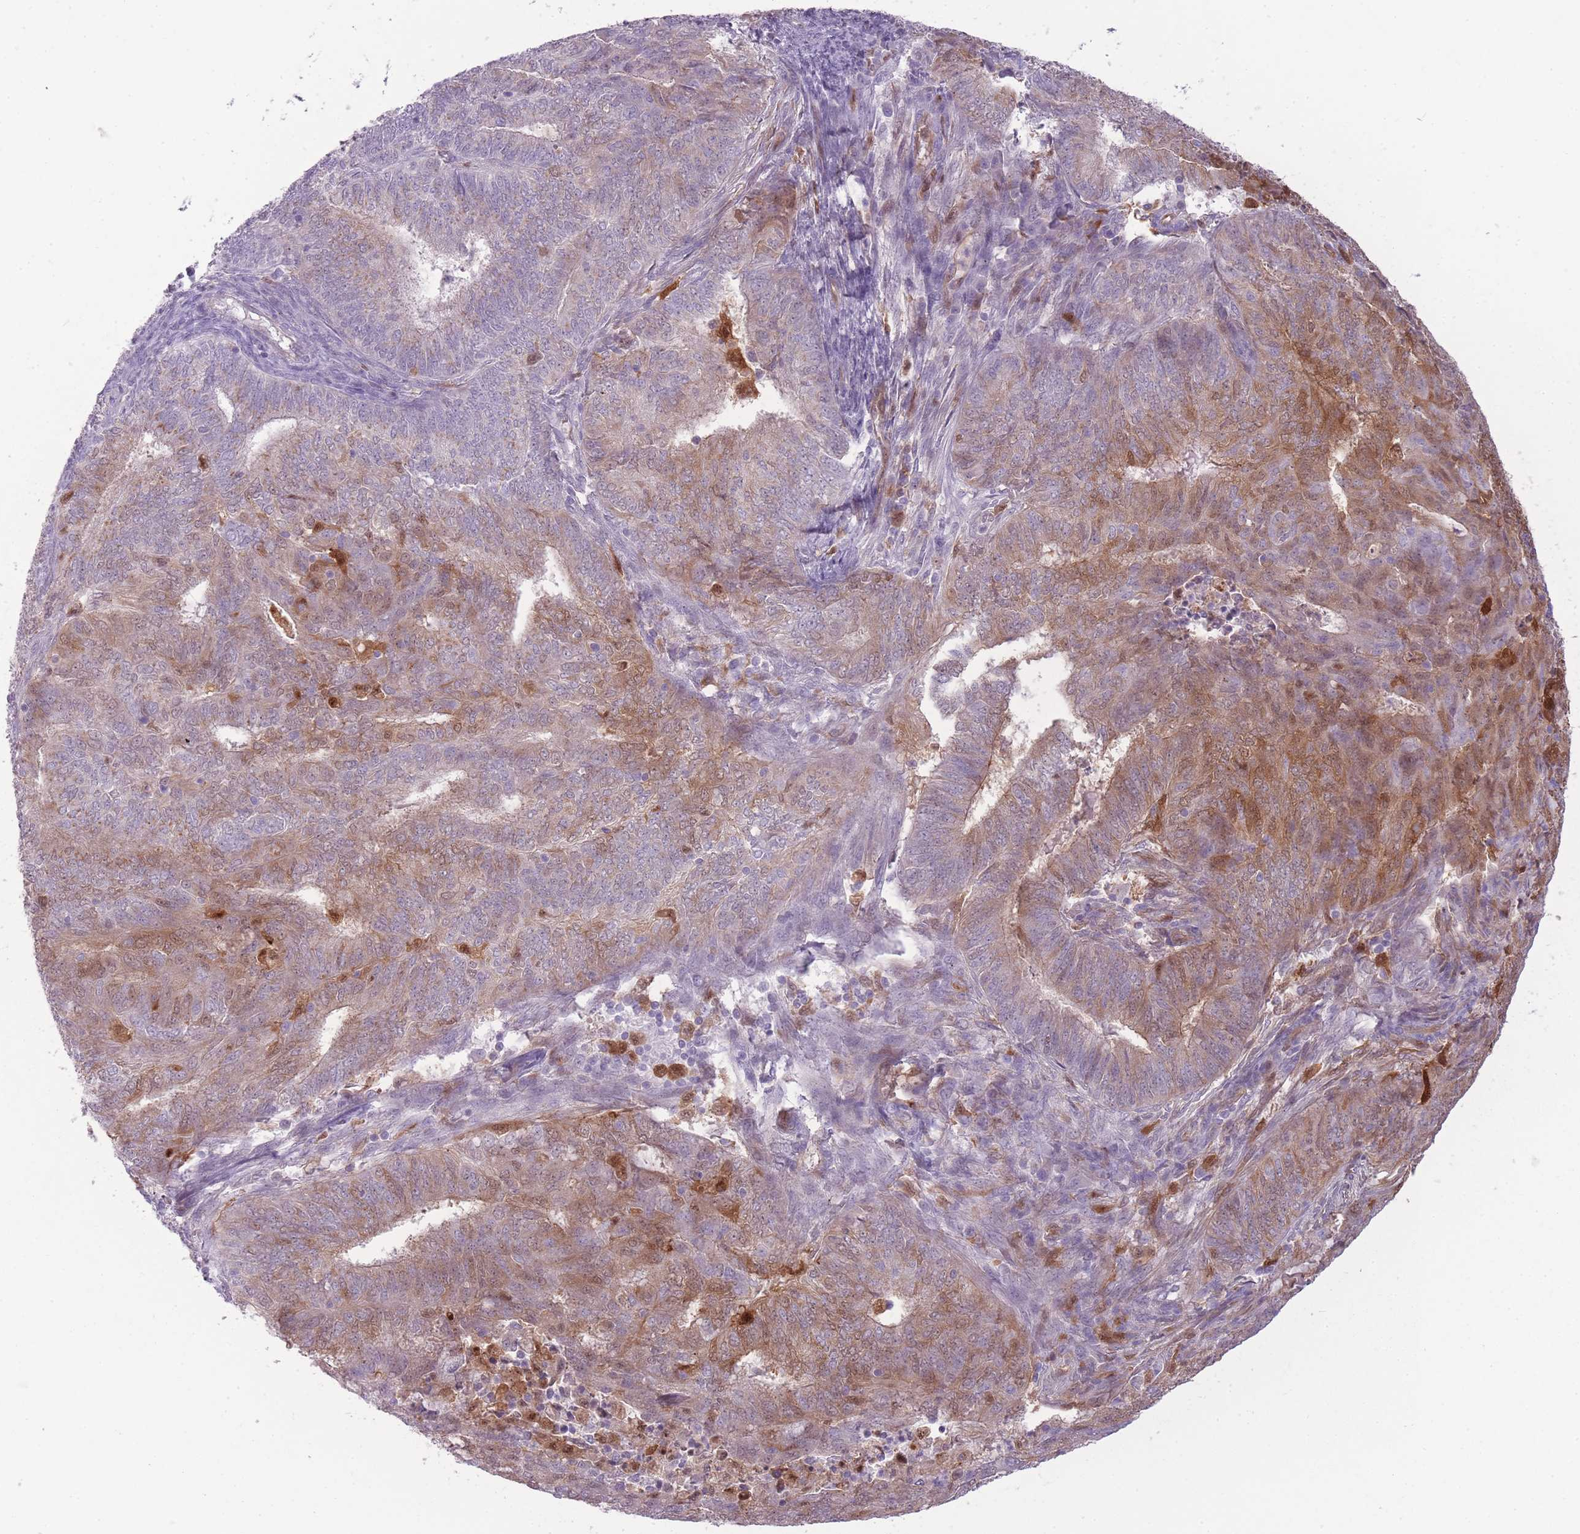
{"staining": {"intensity": "moderate", "quantity": "25%-75%", "location": "cytoplasmic/membranous,nuclear"}, "tissue": "endometrial cancer", "cell_type": "Tumor cells", "image_type": "cancer", "snomed": [{"axis": "morphology", "description": "Adenocarcinoma, NOS"}, {"axis": "topography", "description": "Endometrium"}], "caption": "Endometrial cancer (adenocarcinoma) stained for a protein (brown) displays moderate cytoplasmic/membranous and nuclear positive positivity in approximately 25%-75% of tumor cells.", "gene": "LGALS9", "patient": {"sex": "female", "age": 62}}